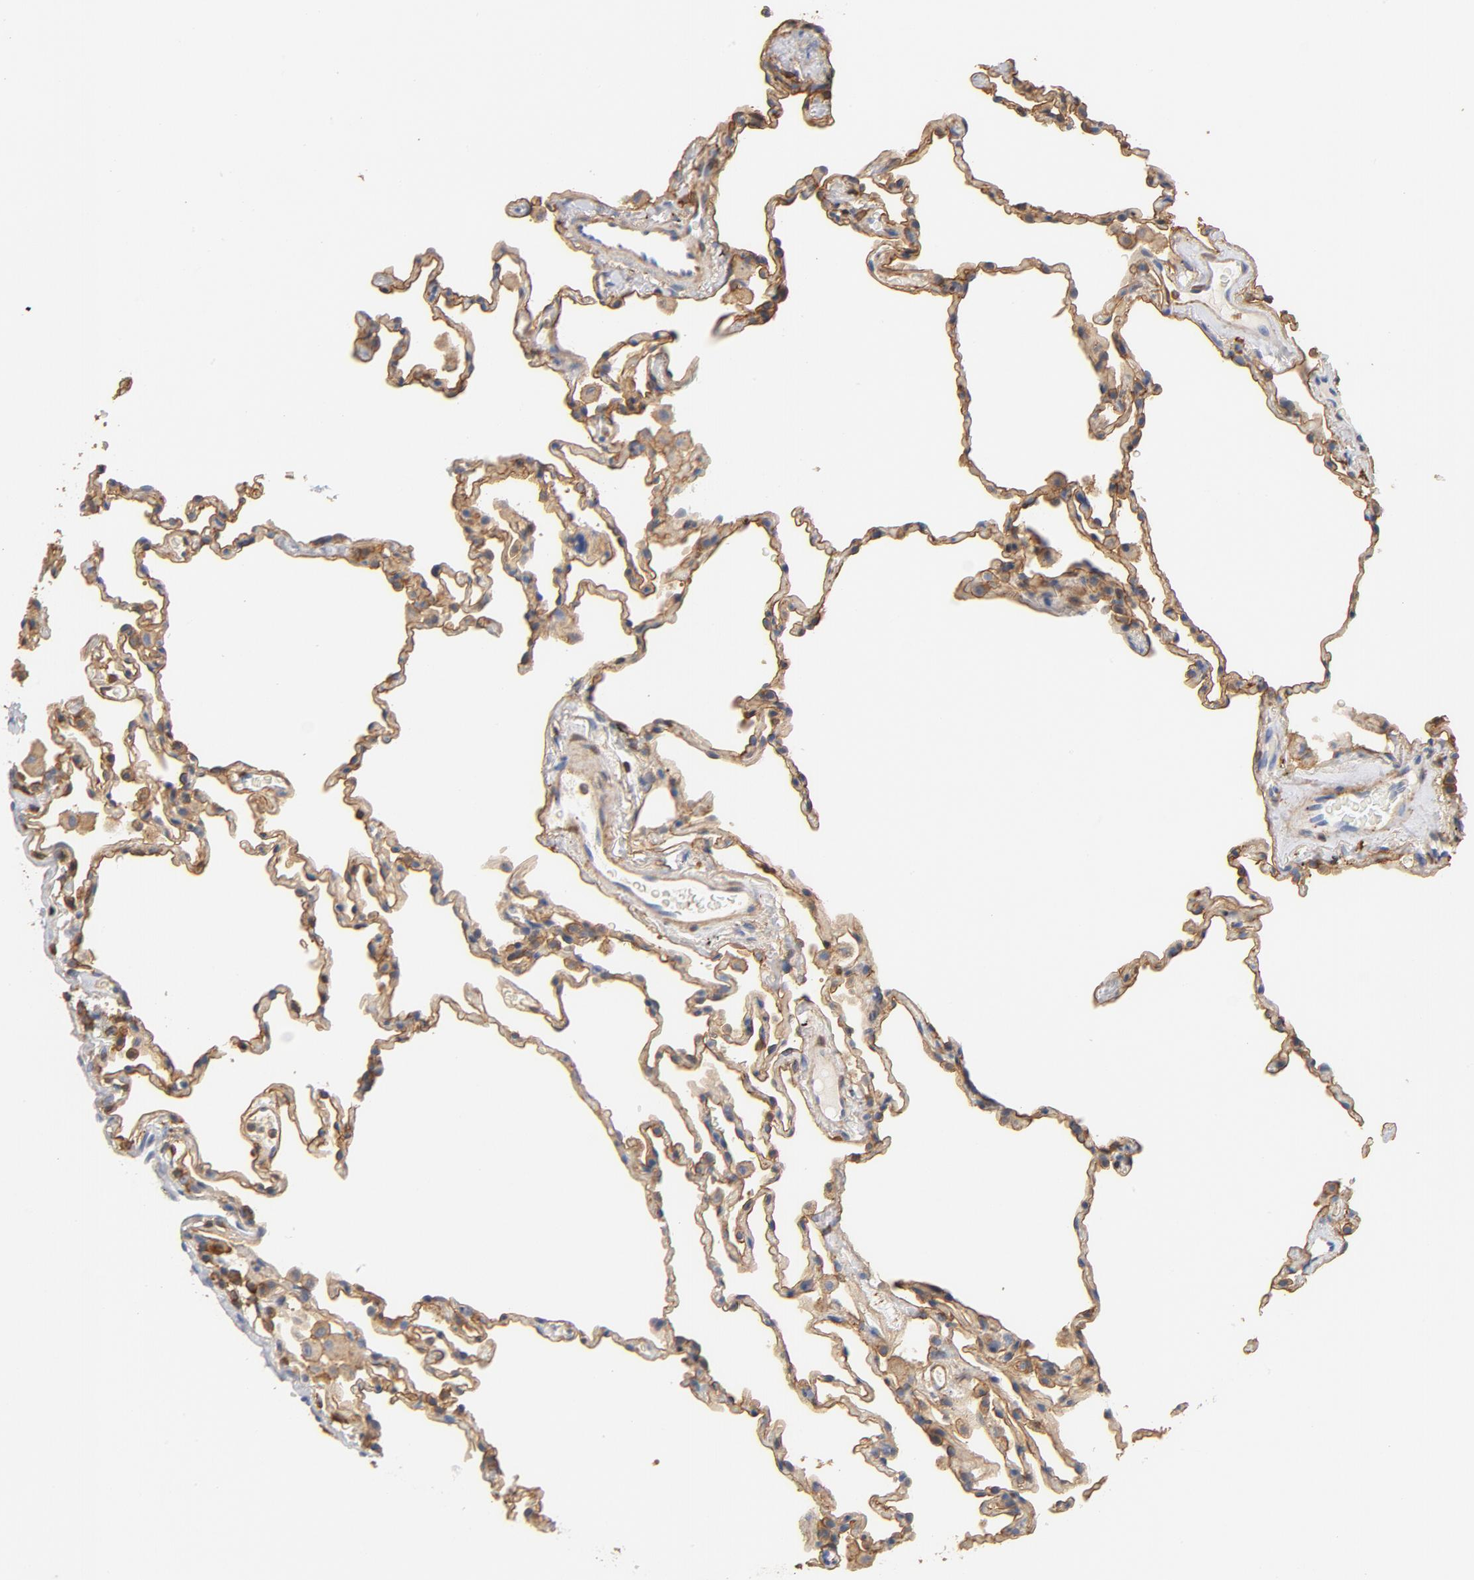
{"staining": {"intensity": "moderate", "quantity": ">75%", "location": "cytoplasmic/membranous"}, "tissue": "lung", "cell_type": "Alveolar cells", "image_type": "normal", "snomed": [{"axis": "morphology", "description": "Normal tissue, NOS"}, {"axis": "morphology", "description": "Soft tissue tumor metastatic"}, {"axis": "topography", "description": "Lung"}], "caption": "Protein staining shows moderate cytoplasmic/membranous expression in about >75% of alveolar cells in benign lung.", "gene": "EZR", "patient": {"sex": "male", "age": 59}}